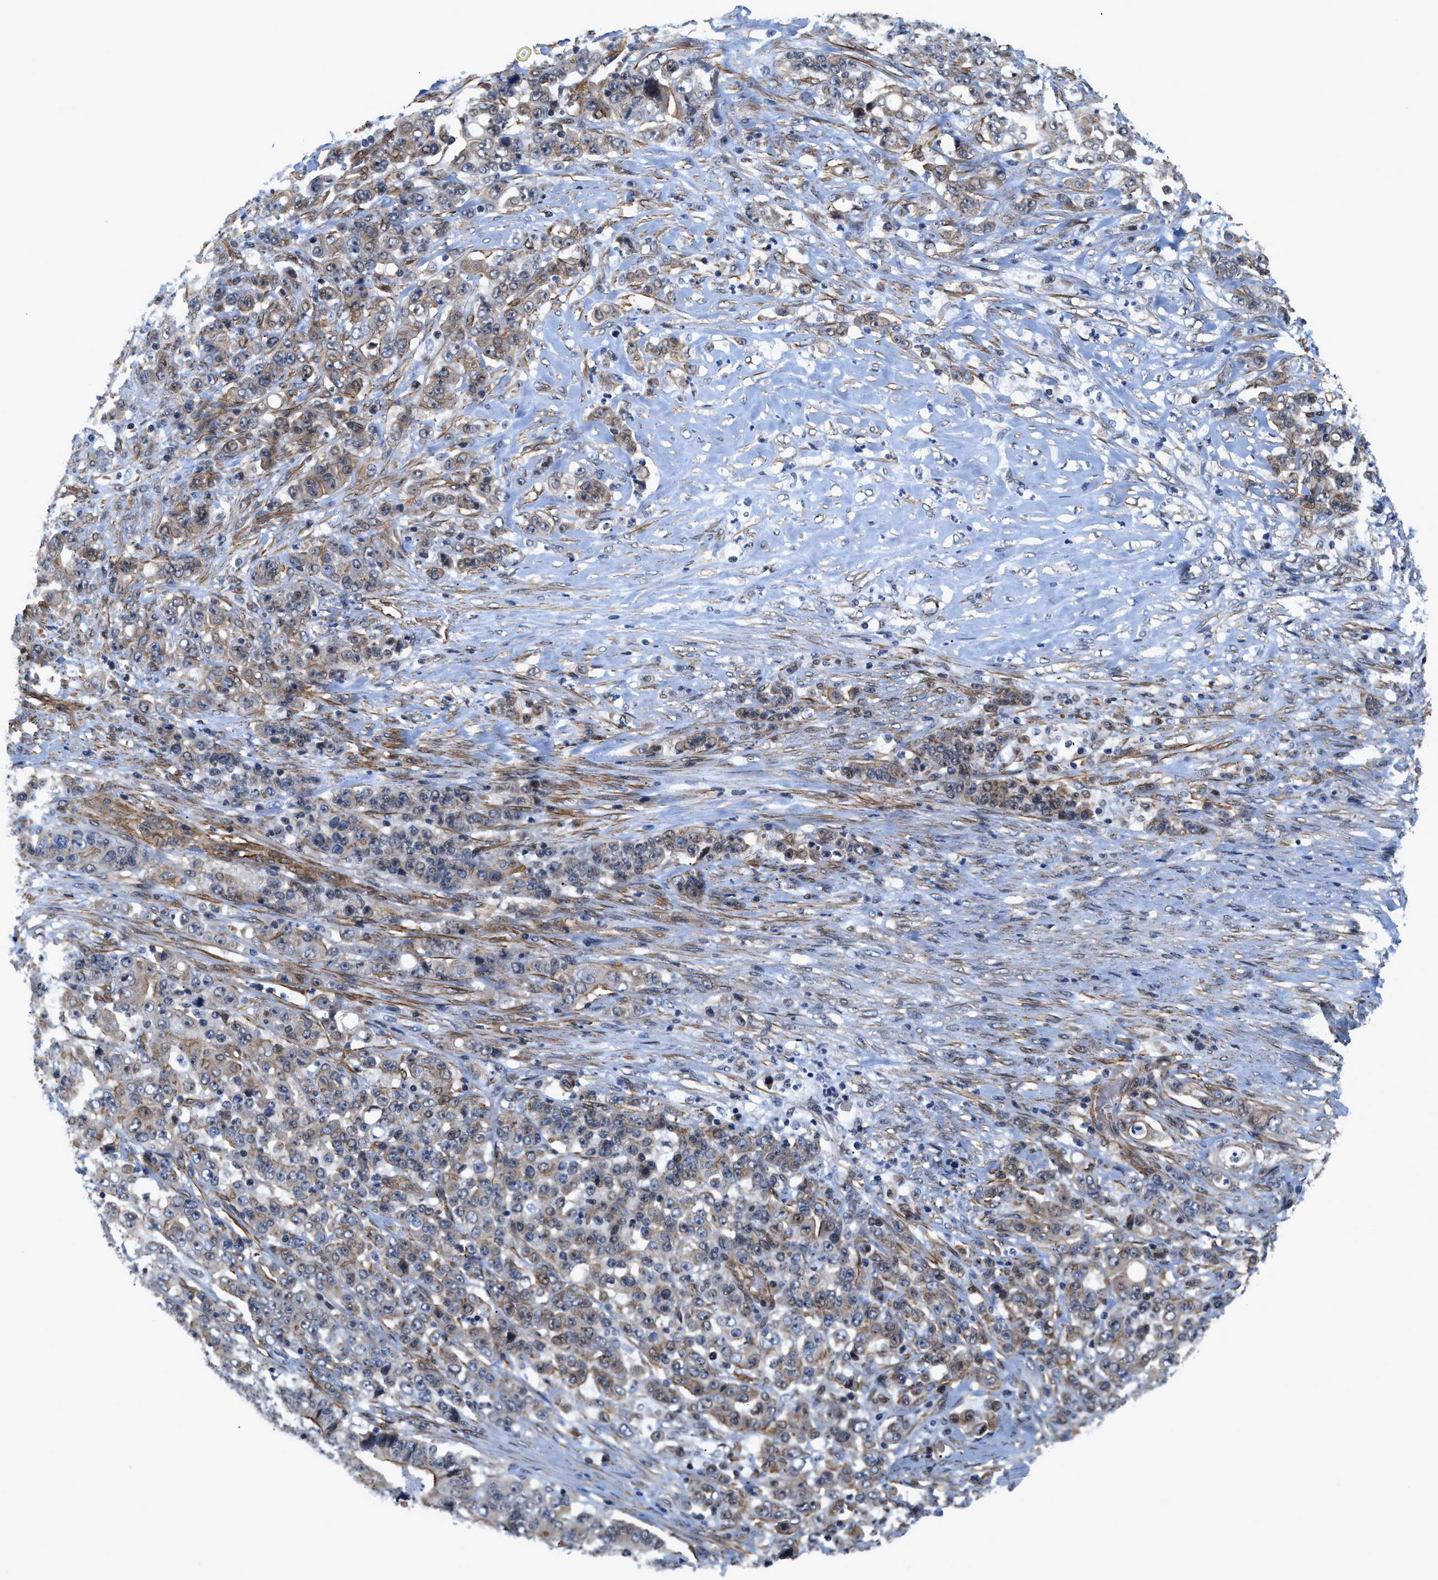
{"staining": {"intensity": "weak", "quantity": "<25%", "location": "cytoplasmic/membranous"}, "tissue": "stomach cancer", "cell_type": "Tumor cells", "image_type": "cancer", "snomed": [{"axis": "morphology", "description": "Adenocarcinoma, NOS"}, {"axis": "topography", "description": "Stomach"}], "caption": "Image shows no protein expression in tumor cells of stomach cancer (adenocarcinoma) tissue.", "gene": "GPRASP2", "patient": {"sex": "female", "age": 73}}